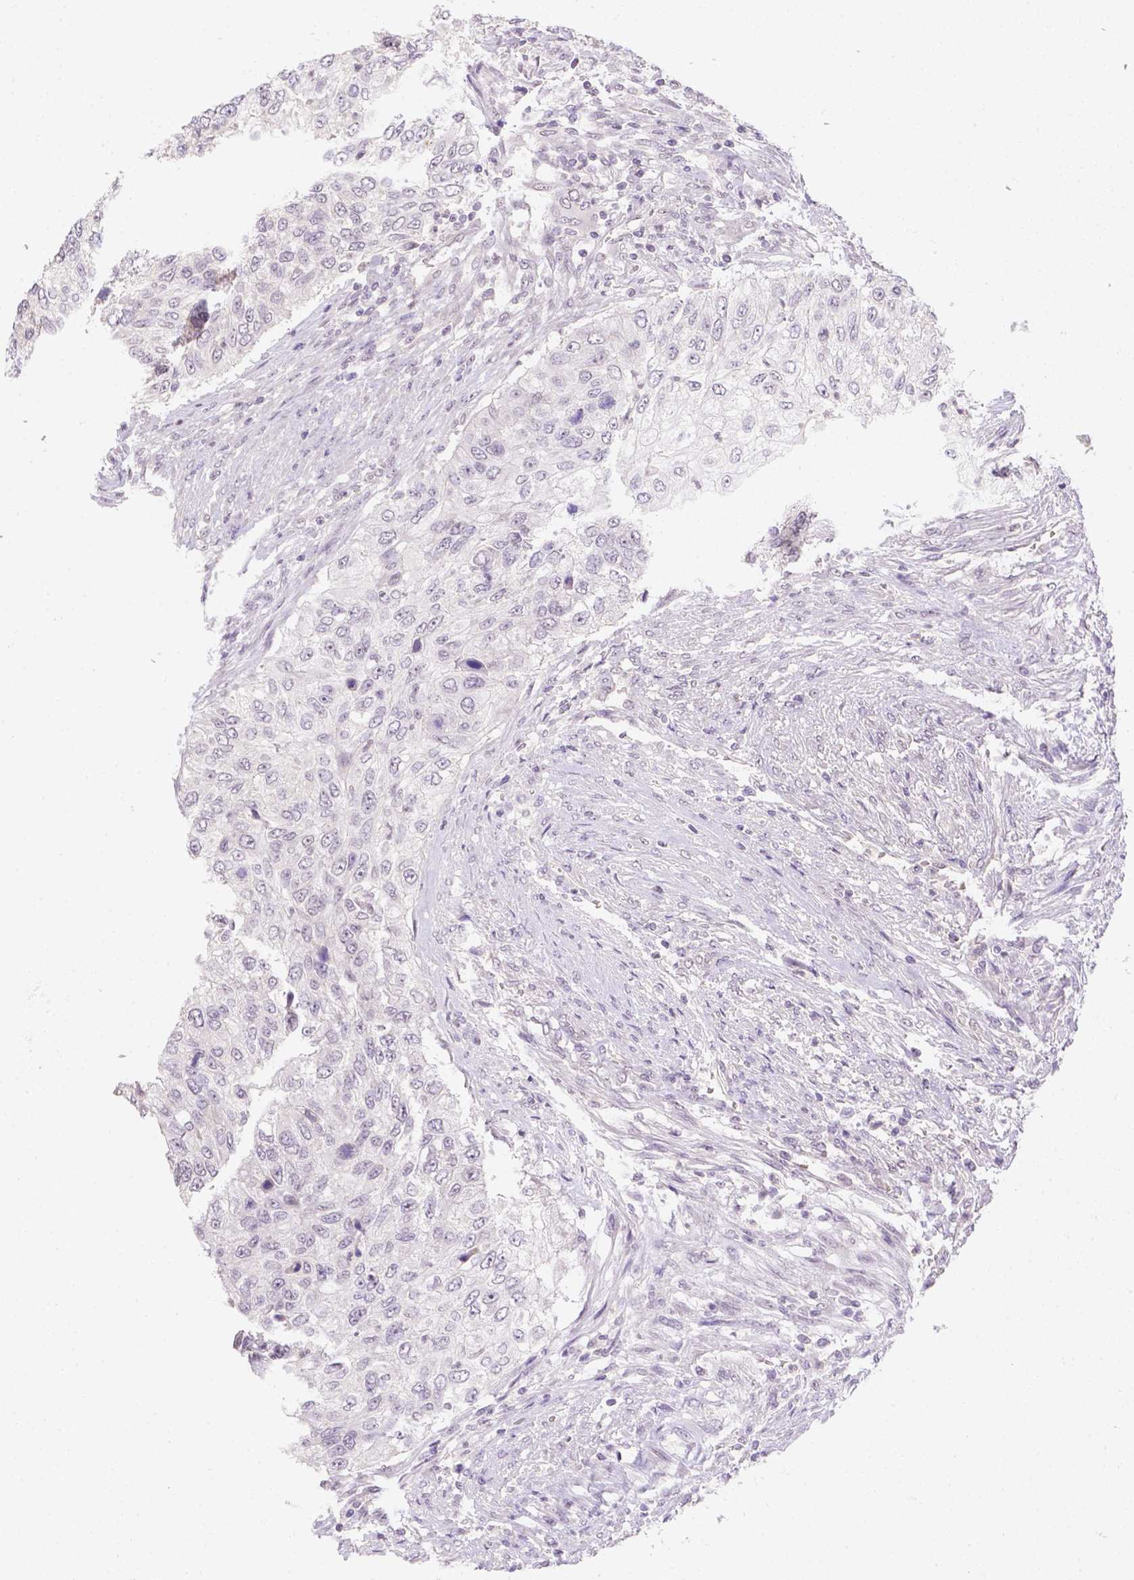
{"staining": {"intensity": "negative", "quantity": "none", "location": "none"}, "tissue": "urothelial cancer", "cell_type": "Tumor cells", "image_type": "cancer", "snomed": [{"axis": "morphology", "description": "Urothelial carcinoma, High grade"}, {"axis": "topography", "description": "Urinary bladder"}], "caption": "Urothelial carcinoma (high-grade) was stained to show a protein in brown. There is no significant staining in tumor cells. Nuclei are stained in blue.", "gene": "ZNF280B", "patient": {"sex": "female", "age": 60}}